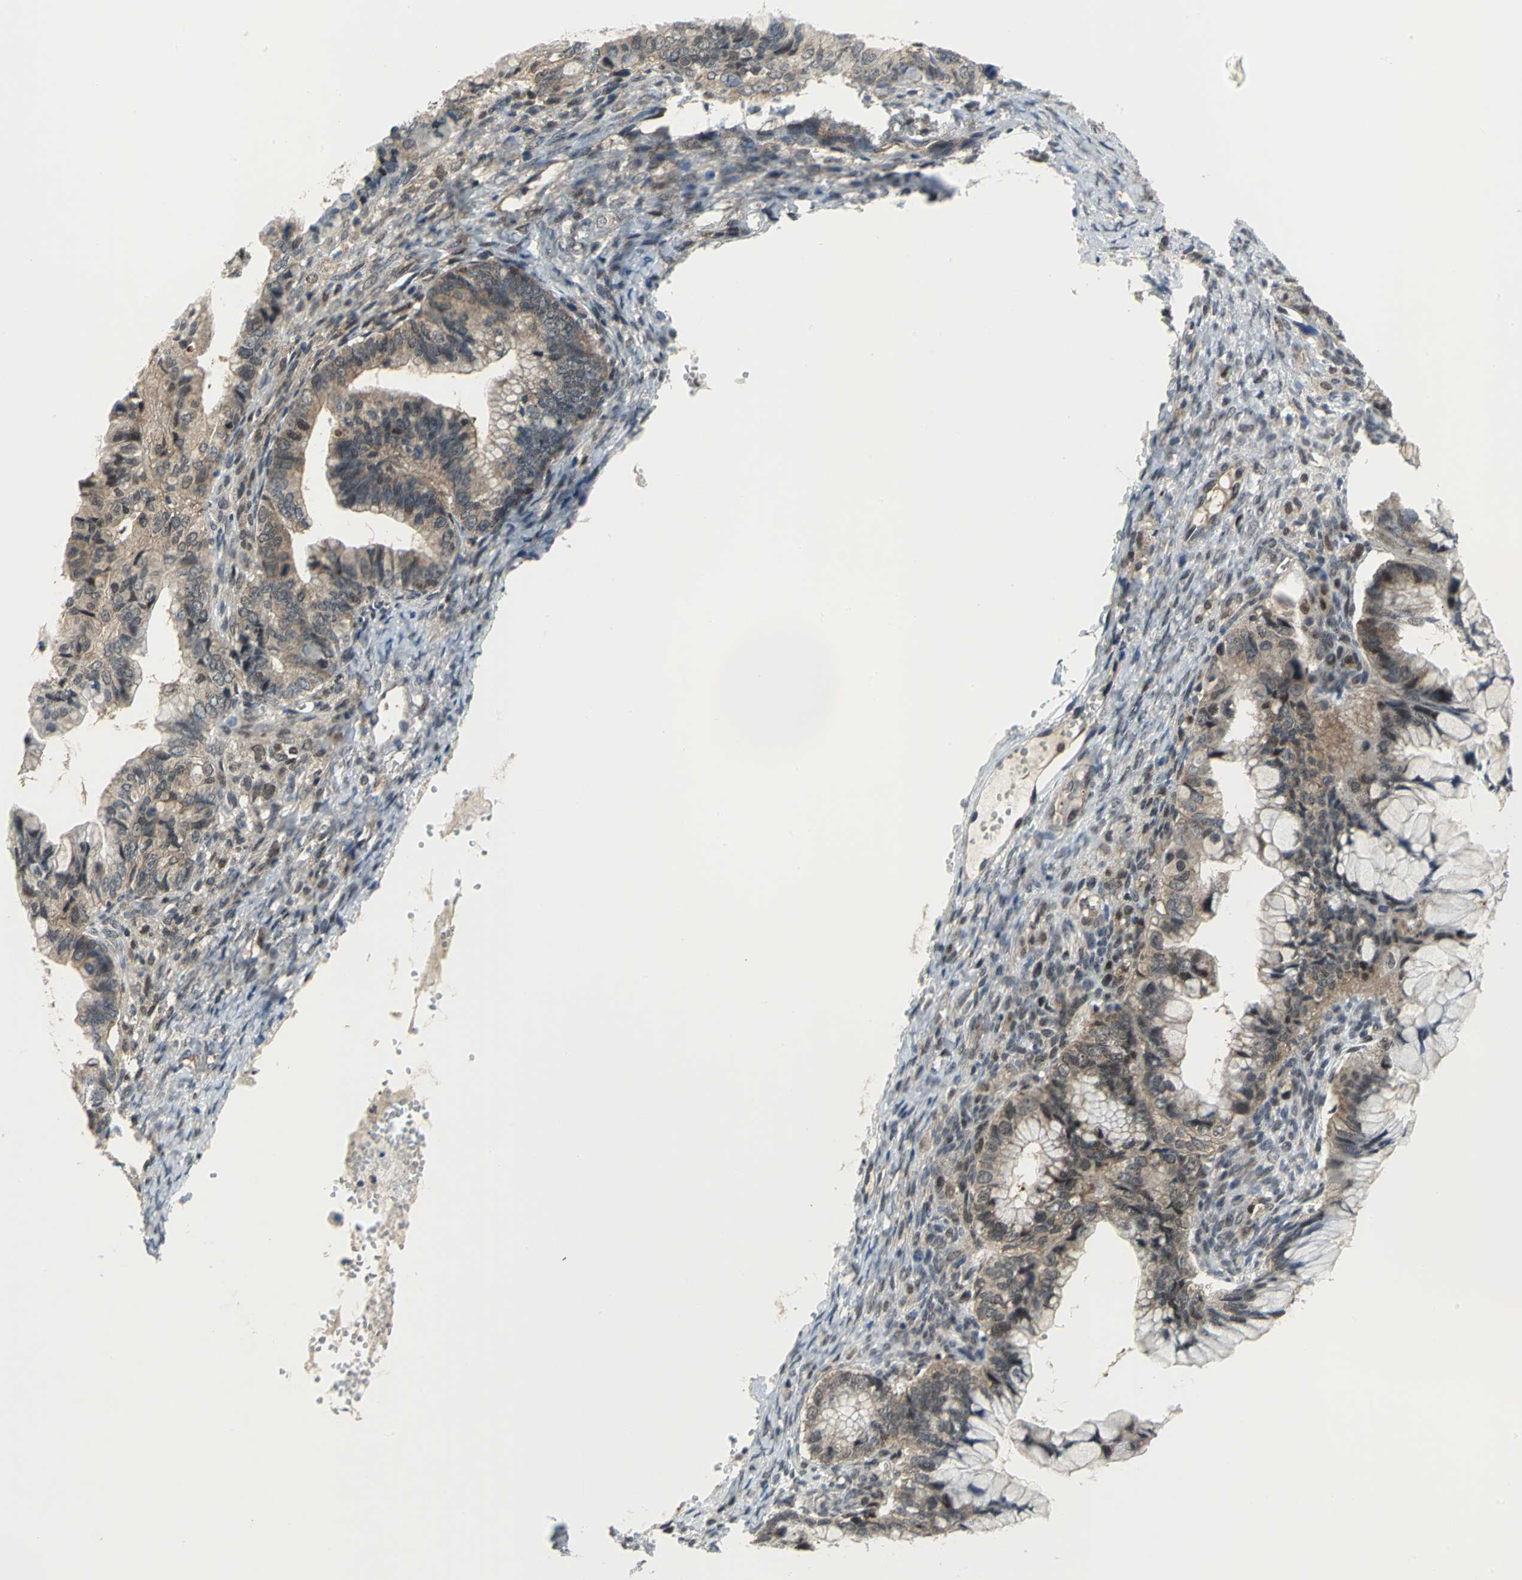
{"staining": {"intensity": "moderate", "quantity": ">75%", "location": "cytoplasmic/membranous"}, "tissue": "ovarian cancer", "cell_type": "Tumor cells", "image_type": "cancer", "snomed": [{"axis": "morphology", "description": "Cystadenocarcinoma, mucinous, NOS"}, {"axis": "topography", "description": "Ovary"}], "caption": "Moderate cytoplasmic/membranous positivity for a protein is appreciated in about >75% of tumor cells of ovarian cancer using IHC.", "gene": "PSMA4", "patient": {"sex": "female", "age": 36}}